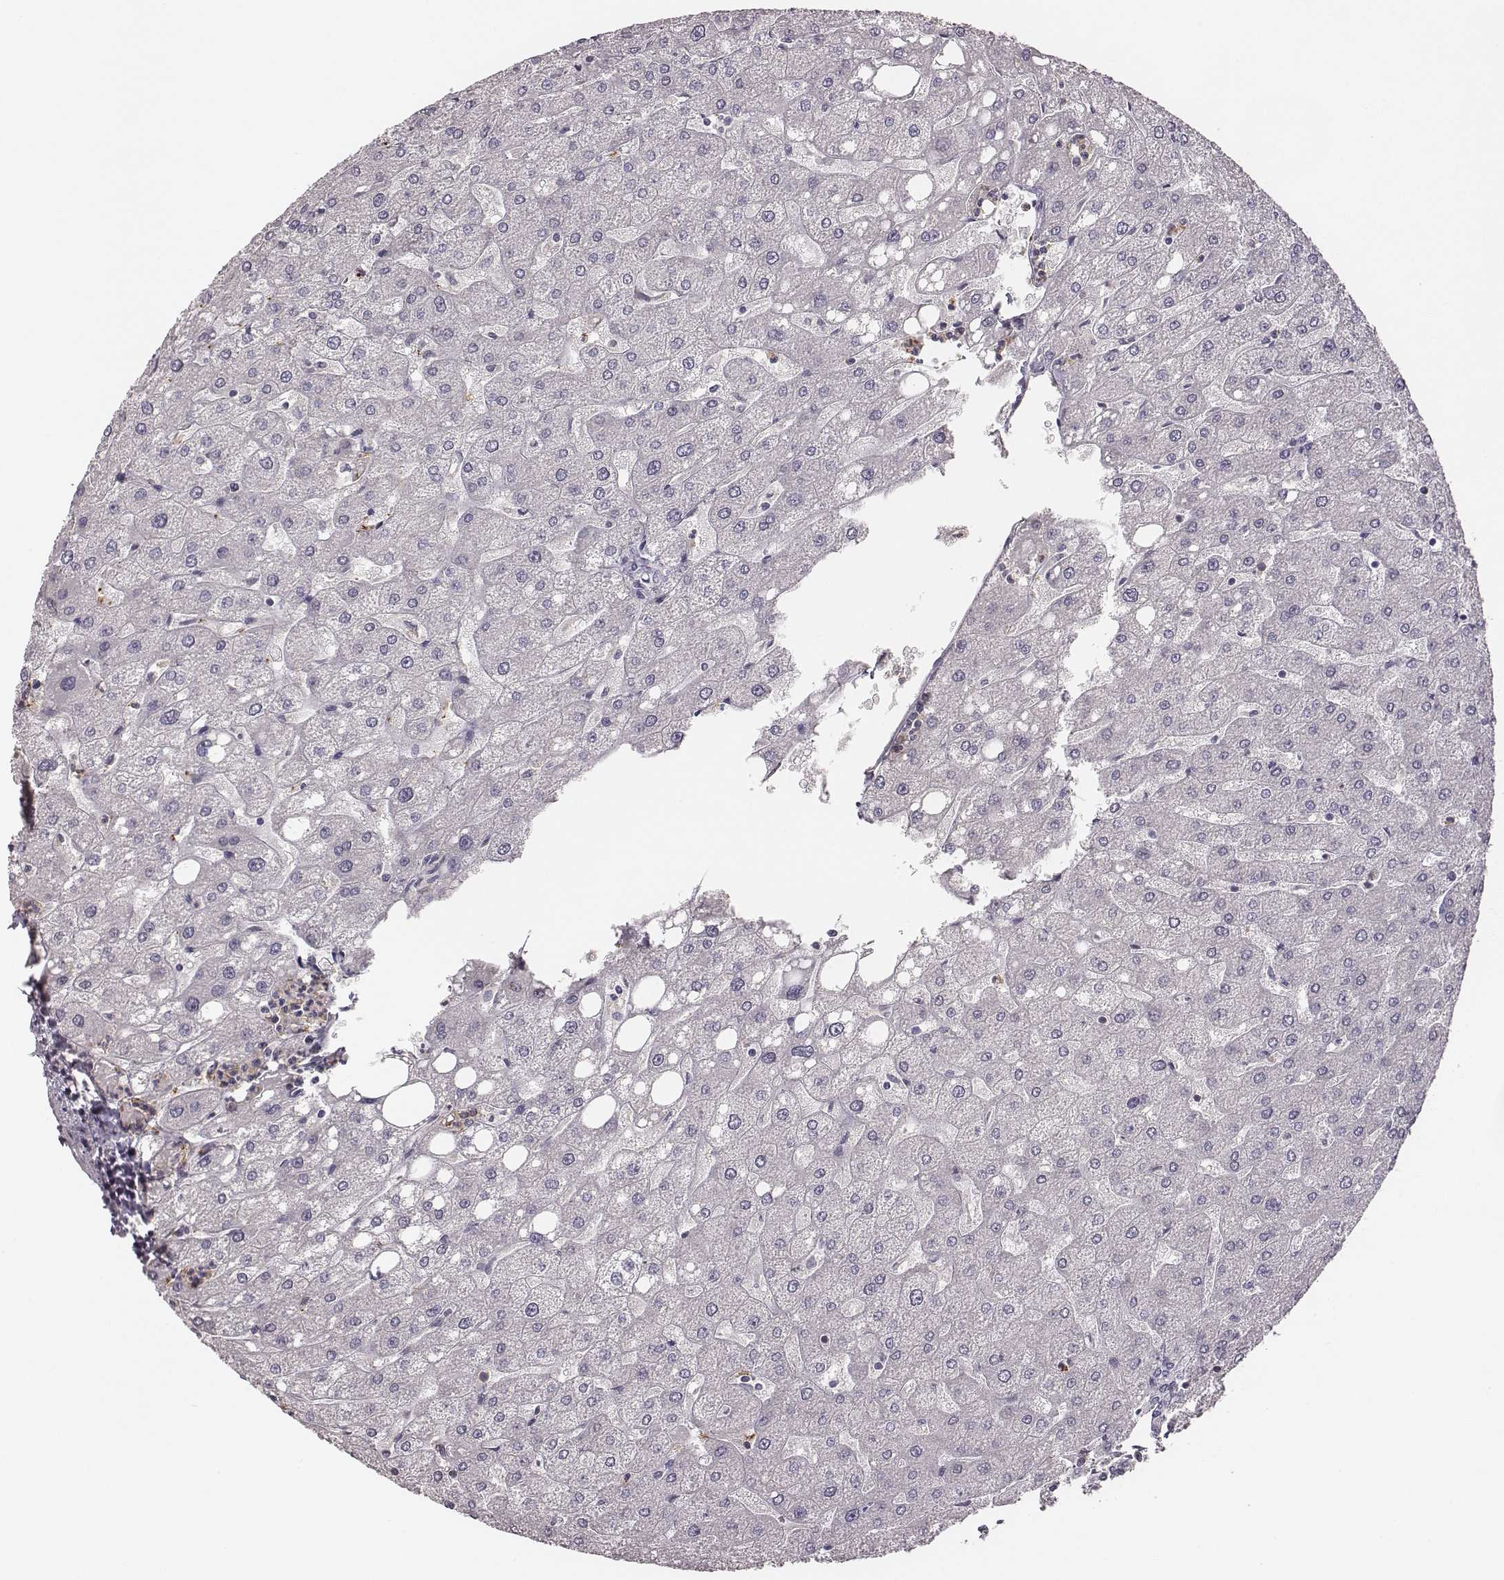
{"staining": {"intensity": "negative", "quantity": "none", "location": "none"}, "tissue": "liver", "cell_type": "Cholangiocytes", "image_type": "normal", "snomed": [{"axis": "morphology", "description": "Normal tissue, NOS"}, {"axis": "topography", "description": "Liver"}], "caption": "Image shows no significant protein staining in cholangiocytes of unremarkable liver. (Brightfield microscopy of DAB immunohistochemistry at high magnification).", "gene": "ZYX", "patient": {"sex": "male", "age": 67}}